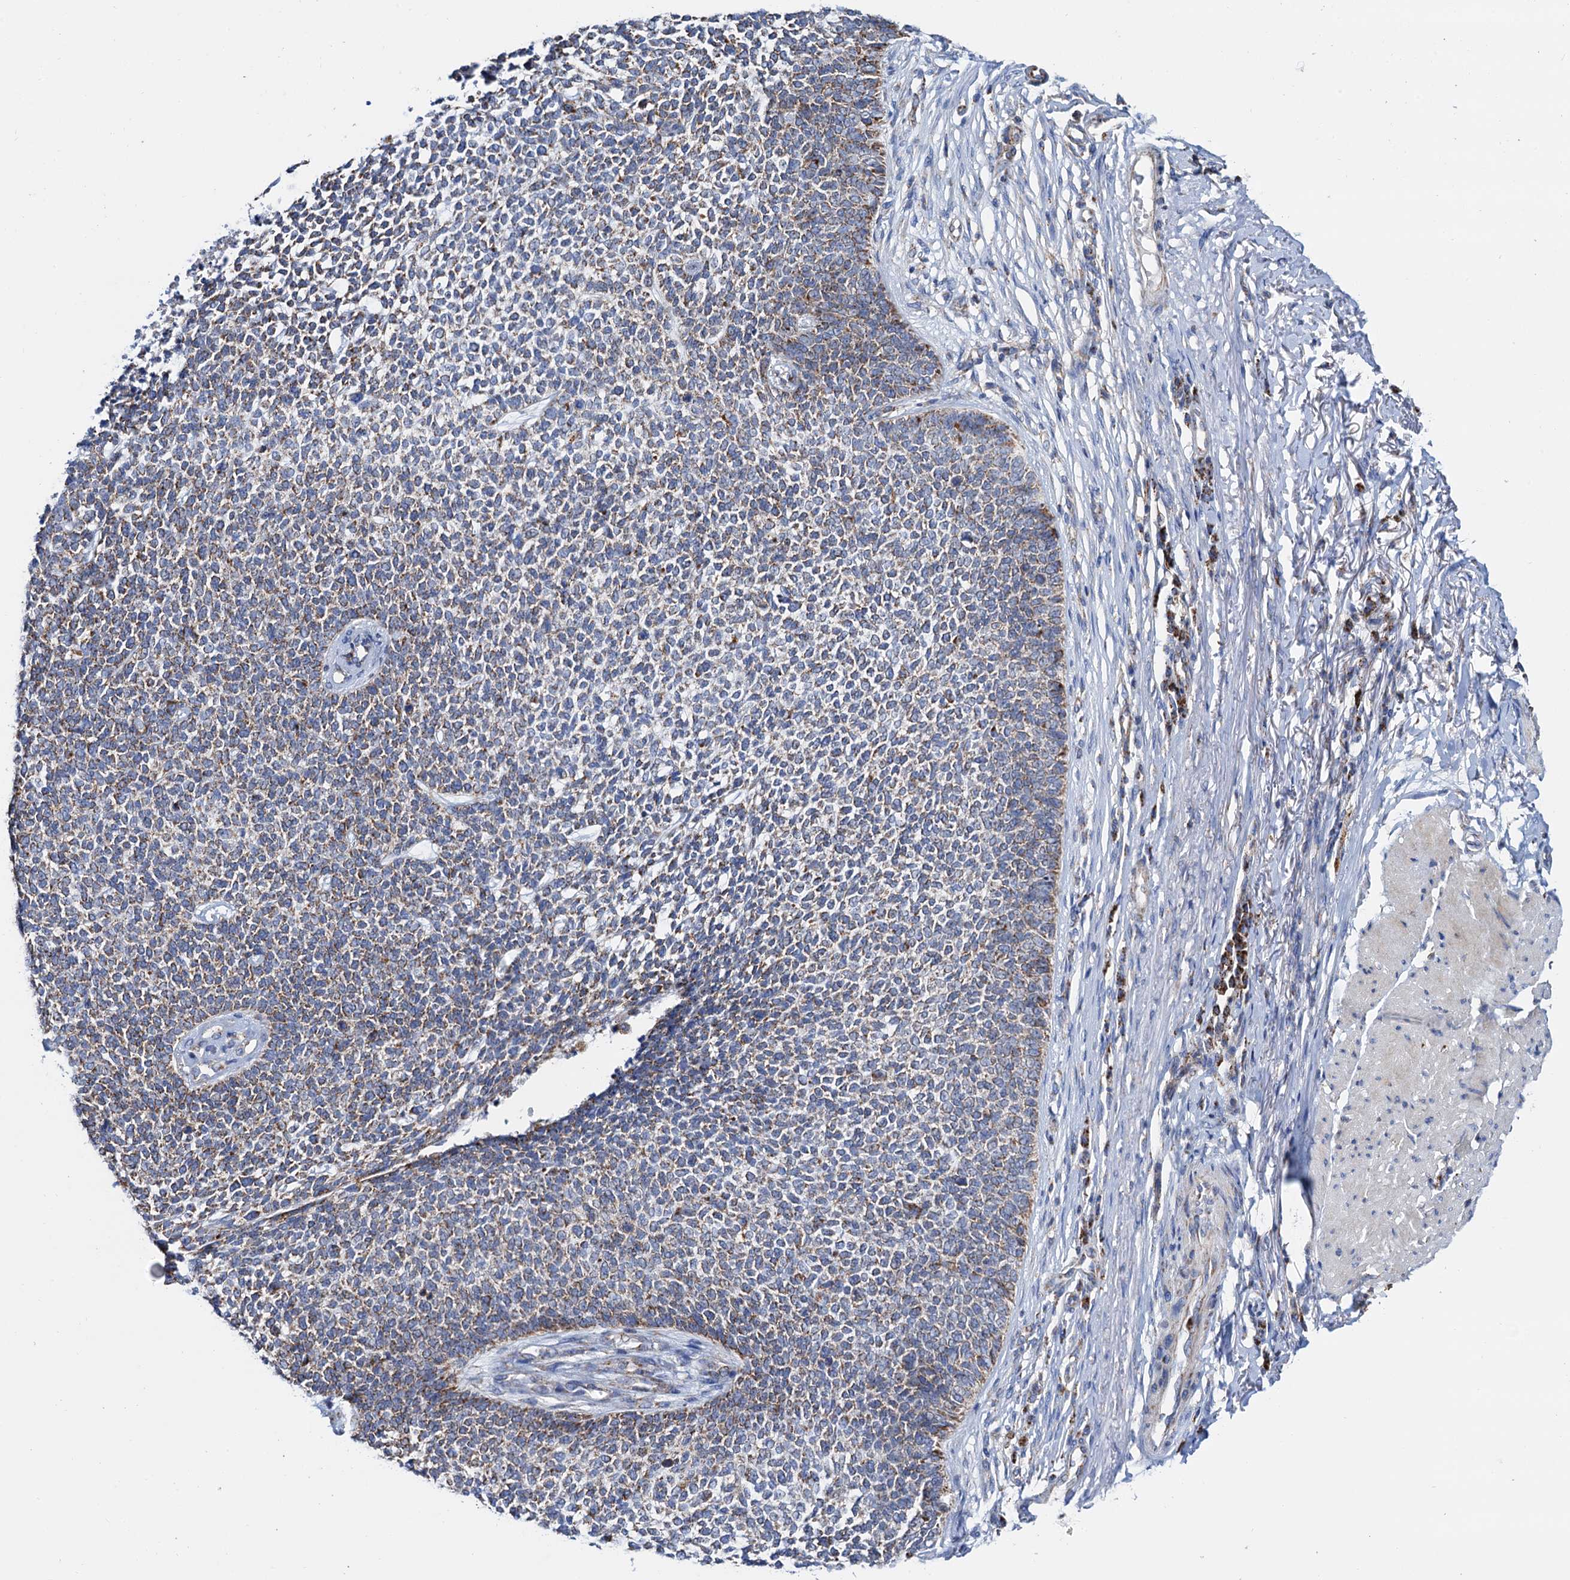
{"staining": {"intensity": "moderate", "quantity": "25%-75%", "location": "cytoplasmic/membranous"}, "tissue": "skin cancer", "cell_type": "Tumor cells", "image_type": "cancer", "snomed": [{"axis": "morphology", "description": "Basal cell carcinoma"}, {"axis": "topography", "description": "Skin"}], "caption": "Skin basal cell carcinoma stained for a protein (brown) demonstrates moderate cytoplasmic/membranous positive expression in about 25%-75% of tumor cells.", "gene": "C2CD3", "patient": {"sex": "female", "age": 84}}